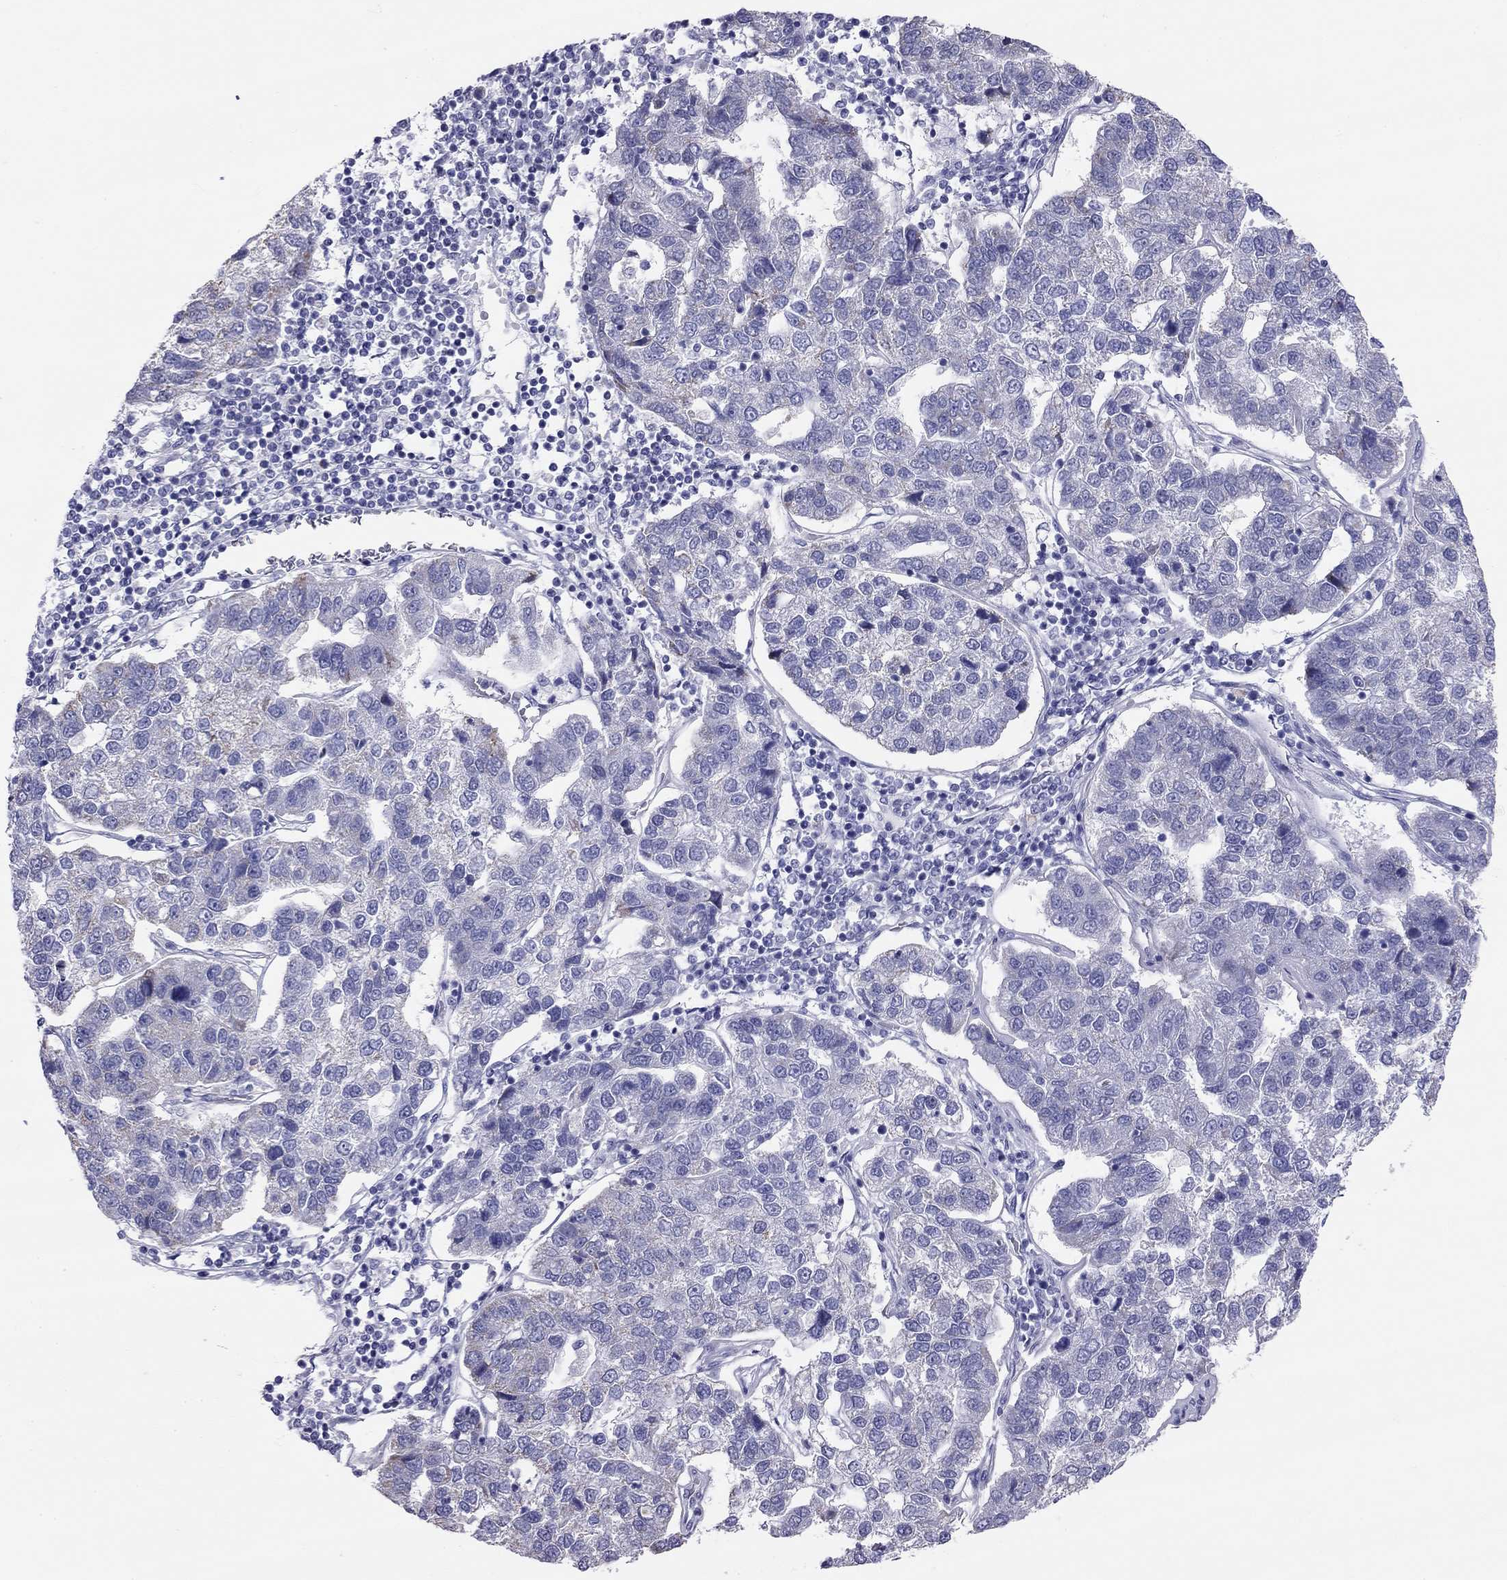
{"staining": {"intensity": "negative", "quantity": "none", "location": "none"}, "tissue": "pancreatic cancer", "cell_type": "Tumor cells", "image_type": "cancer", "snomed": [{"axis": "morphology", "description": "Adenocarcinoma, NOS"}, {"axis": "topography", "description": "Pancreas"}], "caption": "Tumor cells are negative for protein expression in human pancreatic cancer (adenocarcinoma).", "gene": "DPY19L2", "patient": {"sex": "female", "age": 61}}